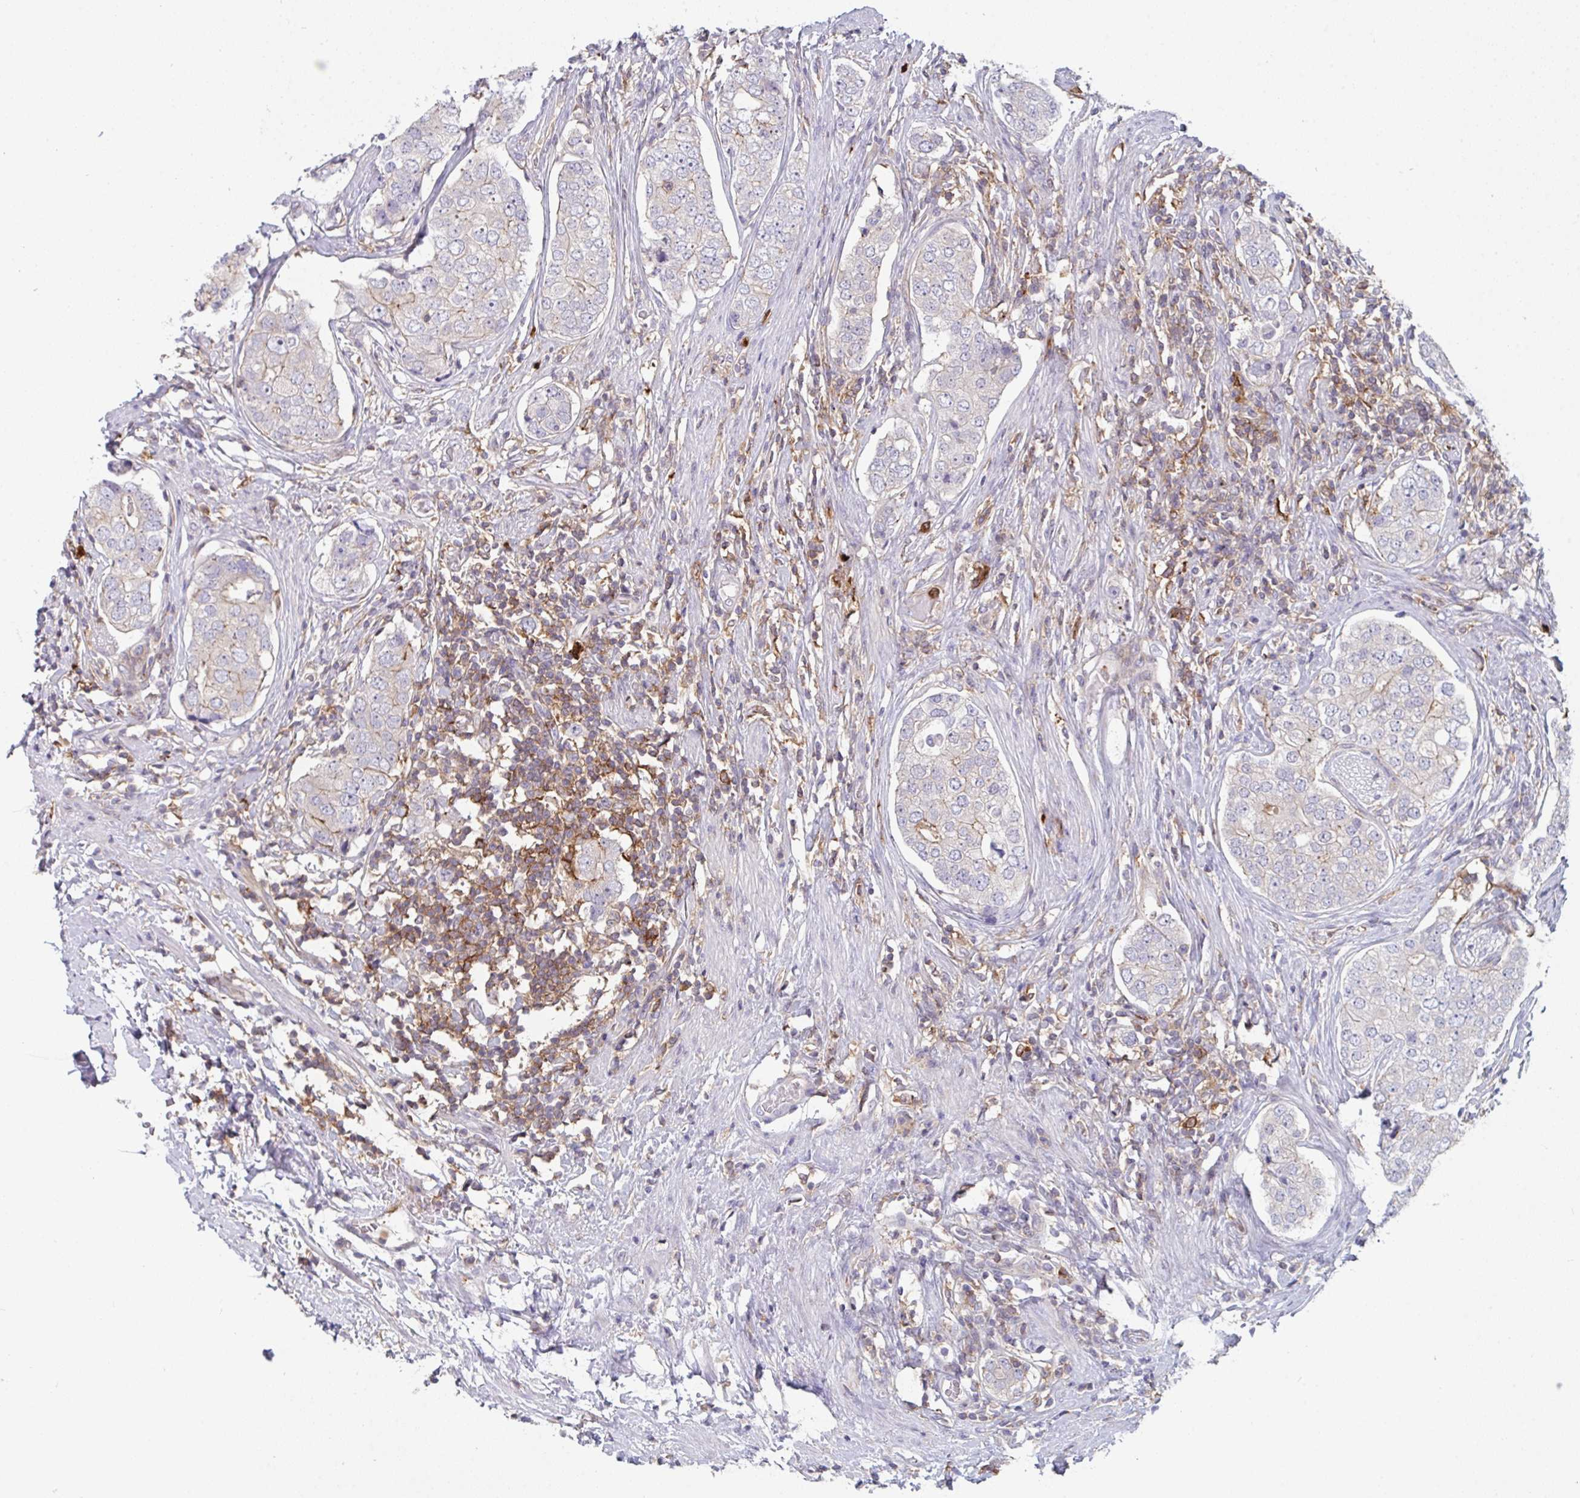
{"staining": {"intensity": "weak", "quantity": "<25%", "location": "cytoplasmic/membranous"}, "tissue": "prostate cancer", "cell_type": "Tumor cells", "image_type": "cancer", "snomed": [{"axis": "morphology", "description": "Adenocarcinoma, High grade"}, {"axis": "topography", "description": "Prostate"}], "caption": "Prostate high-grade adenocarcinoma stained for a protein using immunohistochemistry exhibits no positivity tumor cells.", "gene": "DISP2", "patient": {"sex": "male", "age": 60}}